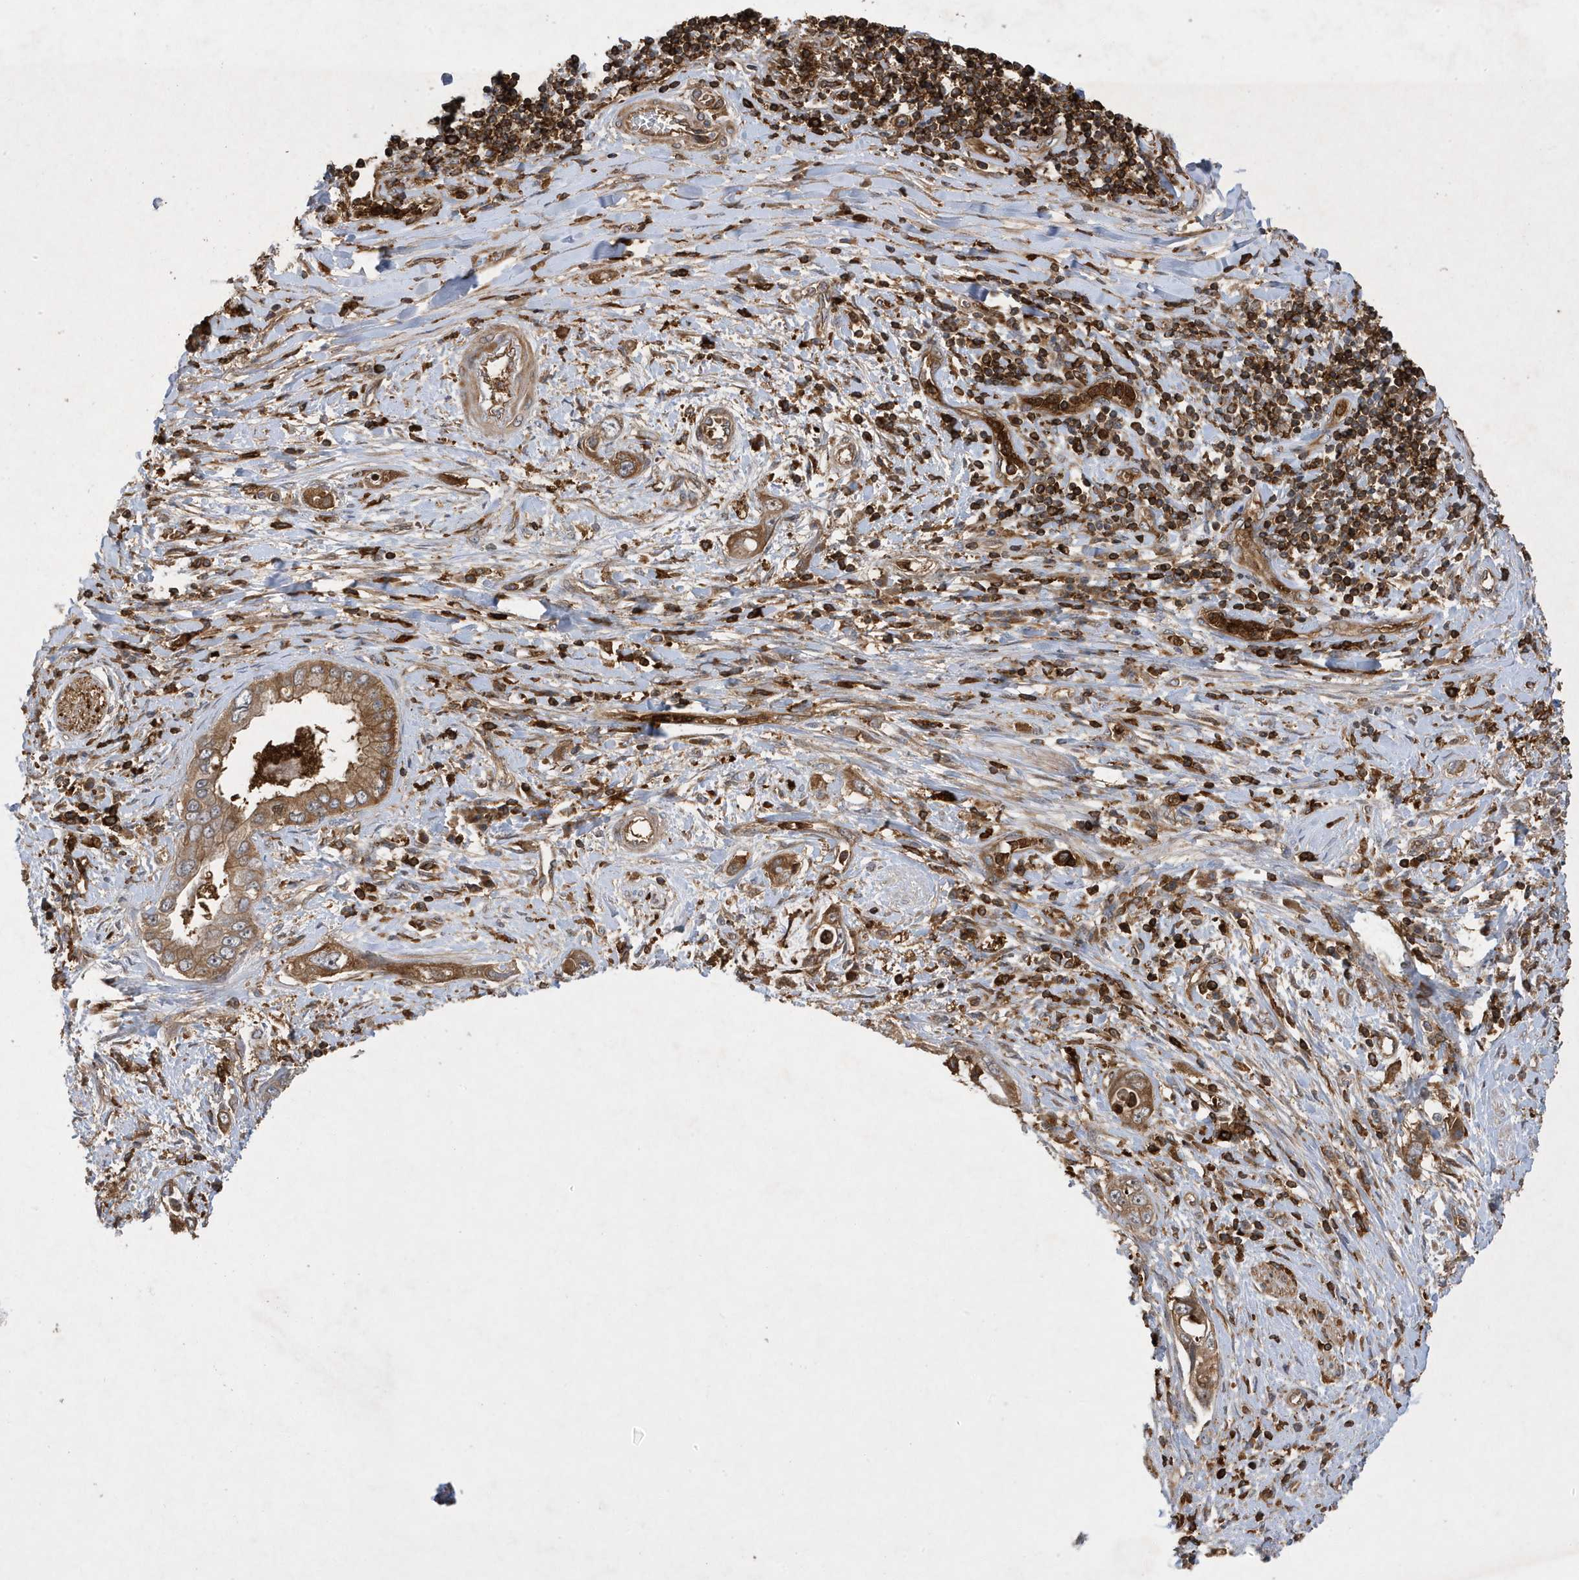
{"staining": {"intensity": "moderate", "quantity": ">75%", "location": "cytoplasmic/membranous"}, "tissue": "pancreatic cancer", "cell_type": "Tumor cells", "image_type": "cancer", "snomed": [{"axis": "morphology", "description": "Inflammation, NOS"}, {"axis": "morphology", "description": "Adenocarcinoma, NOS"}, {"axis": "topography", "description": "Pancreas"}], "caption": "A medium amount of moderate cytoplasmic/membranous positivity is present in approximately >75% of tumor cells in pancreatic cancer tissue.", "gene": "LAPTM4A", "patient": {"sex": "female", "age": 56}}